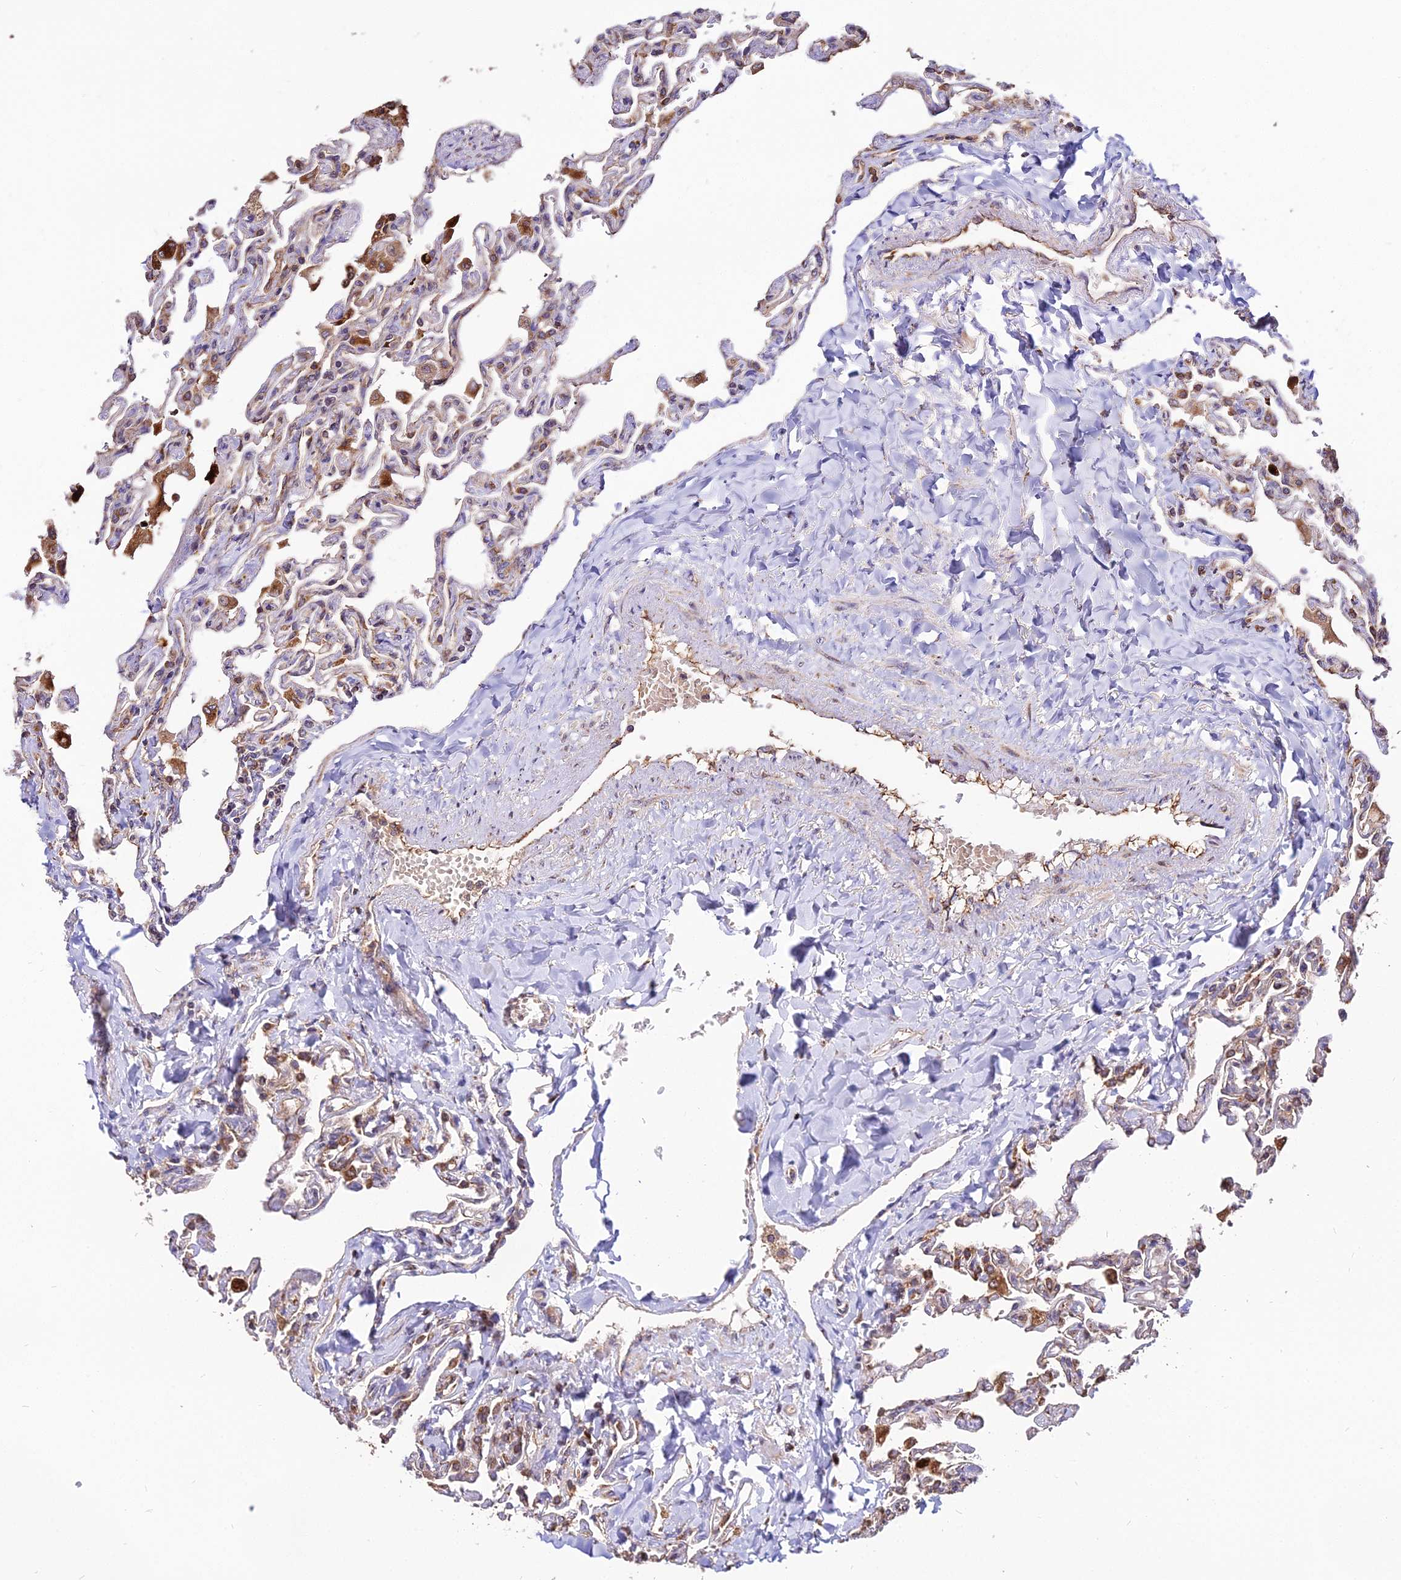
{"staining": {"intensity": "moderate", "quantity": ">75%", "location": "cytoplasmic/membranous"}, "tissue": "lung", "cell_type": "Alveolar cells", "image_type": "normal", "snomed": [{"axis": "morphology", "description": "Normal tissue, NOS"}, {"axis": "topography", "description": "Lung"}], "caption": "This is an image of immunohistochemistry (IHC) staining of normal lung, which shows moderate expression in the cytoplasmic/membranous of alveolar cells.", "gene": "ENSG00000258465", "patient": {"sex": "male", "age": 21}}